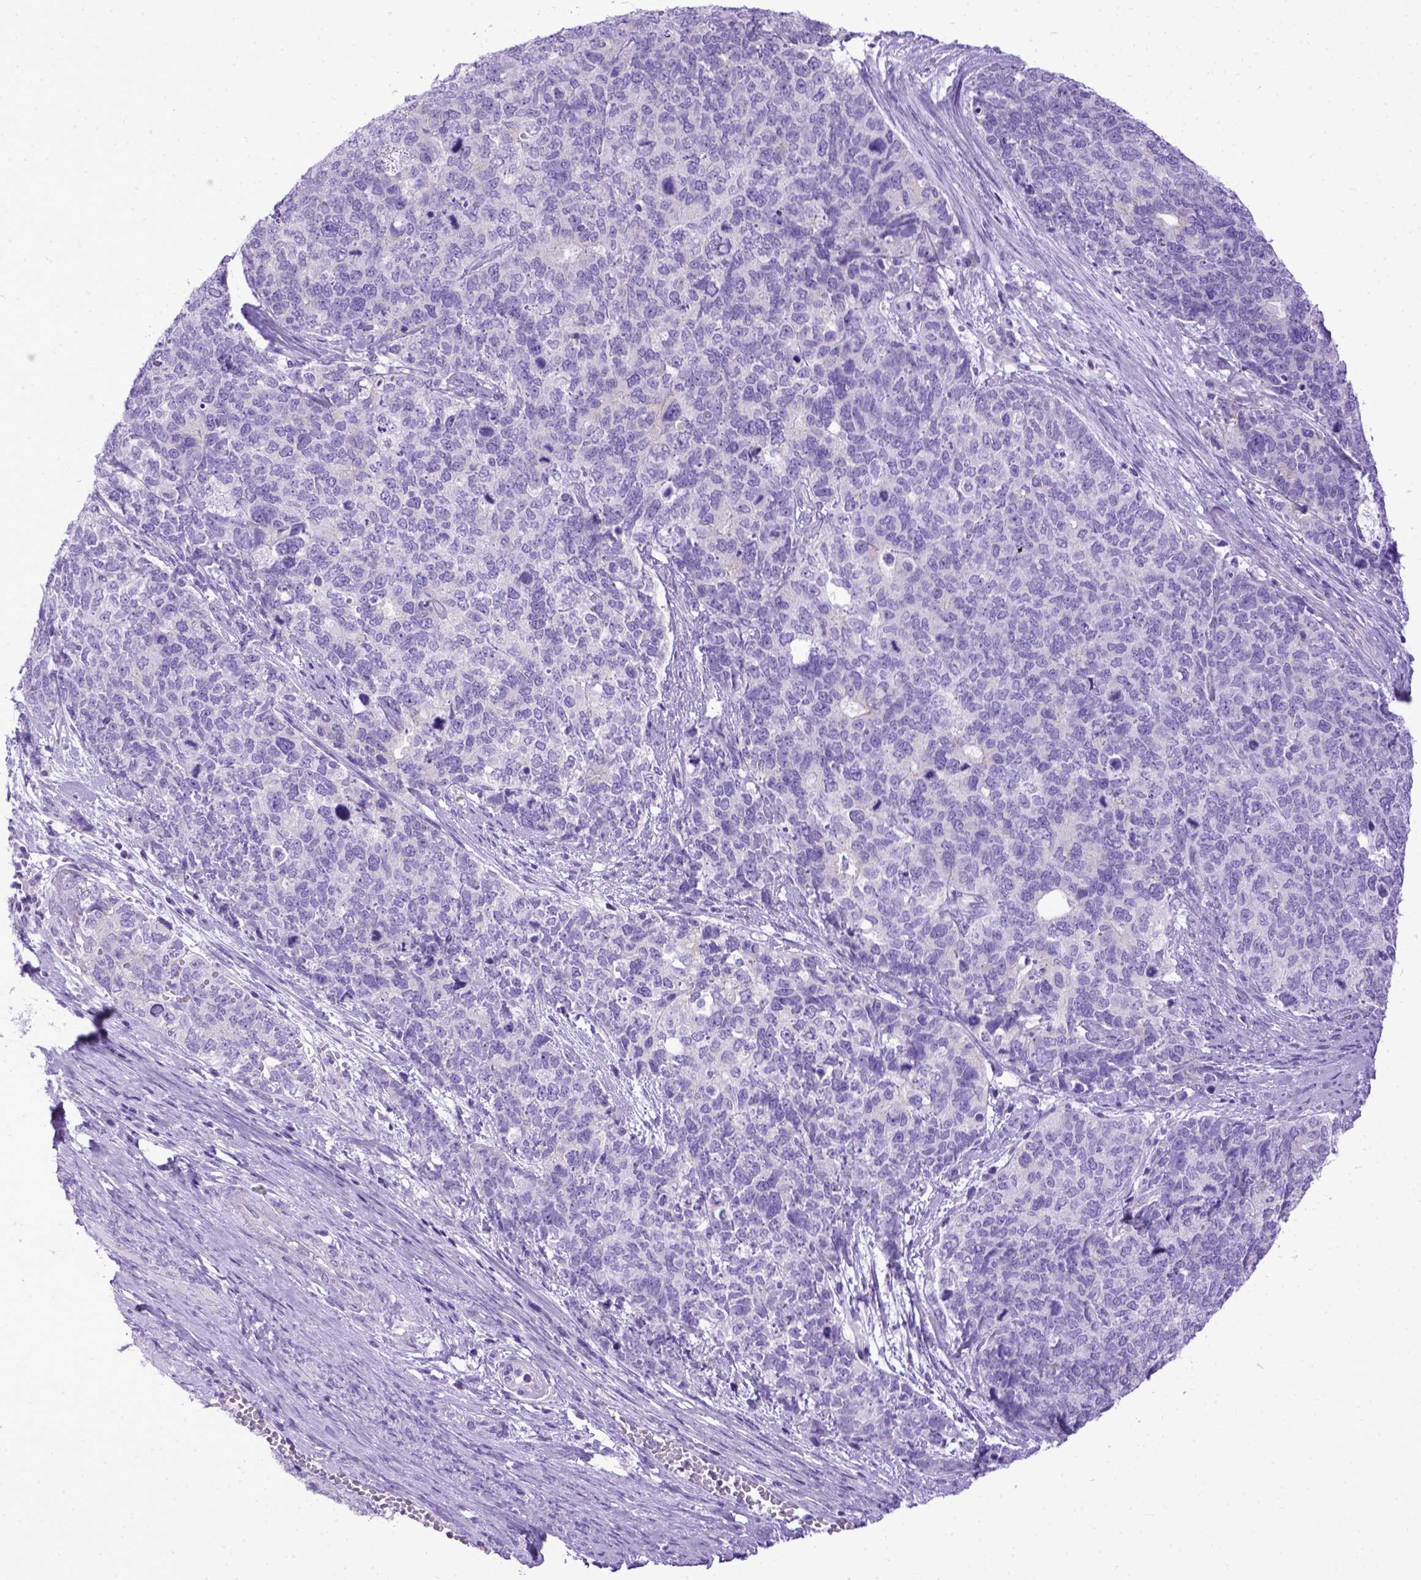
{"staining": {"intensity": "negative", "quantity": "none", "location": "none"}, "tissue": "cervical cancer", "cell_type": "Tumor cells", "image_type": "cancer", "snomed": [{"axis": "morphology", "description": "Squamous cell carcinoma, NOS"}, {"axis": "topography", "description": "Cervix"}], "caption": "An immunohistochemistry micrograph of cervical cancer is shown. There is no staining in tumor cells of cervical cancer.", "gene": "PPL", "patient": {"sex": "female", "age": 63}}